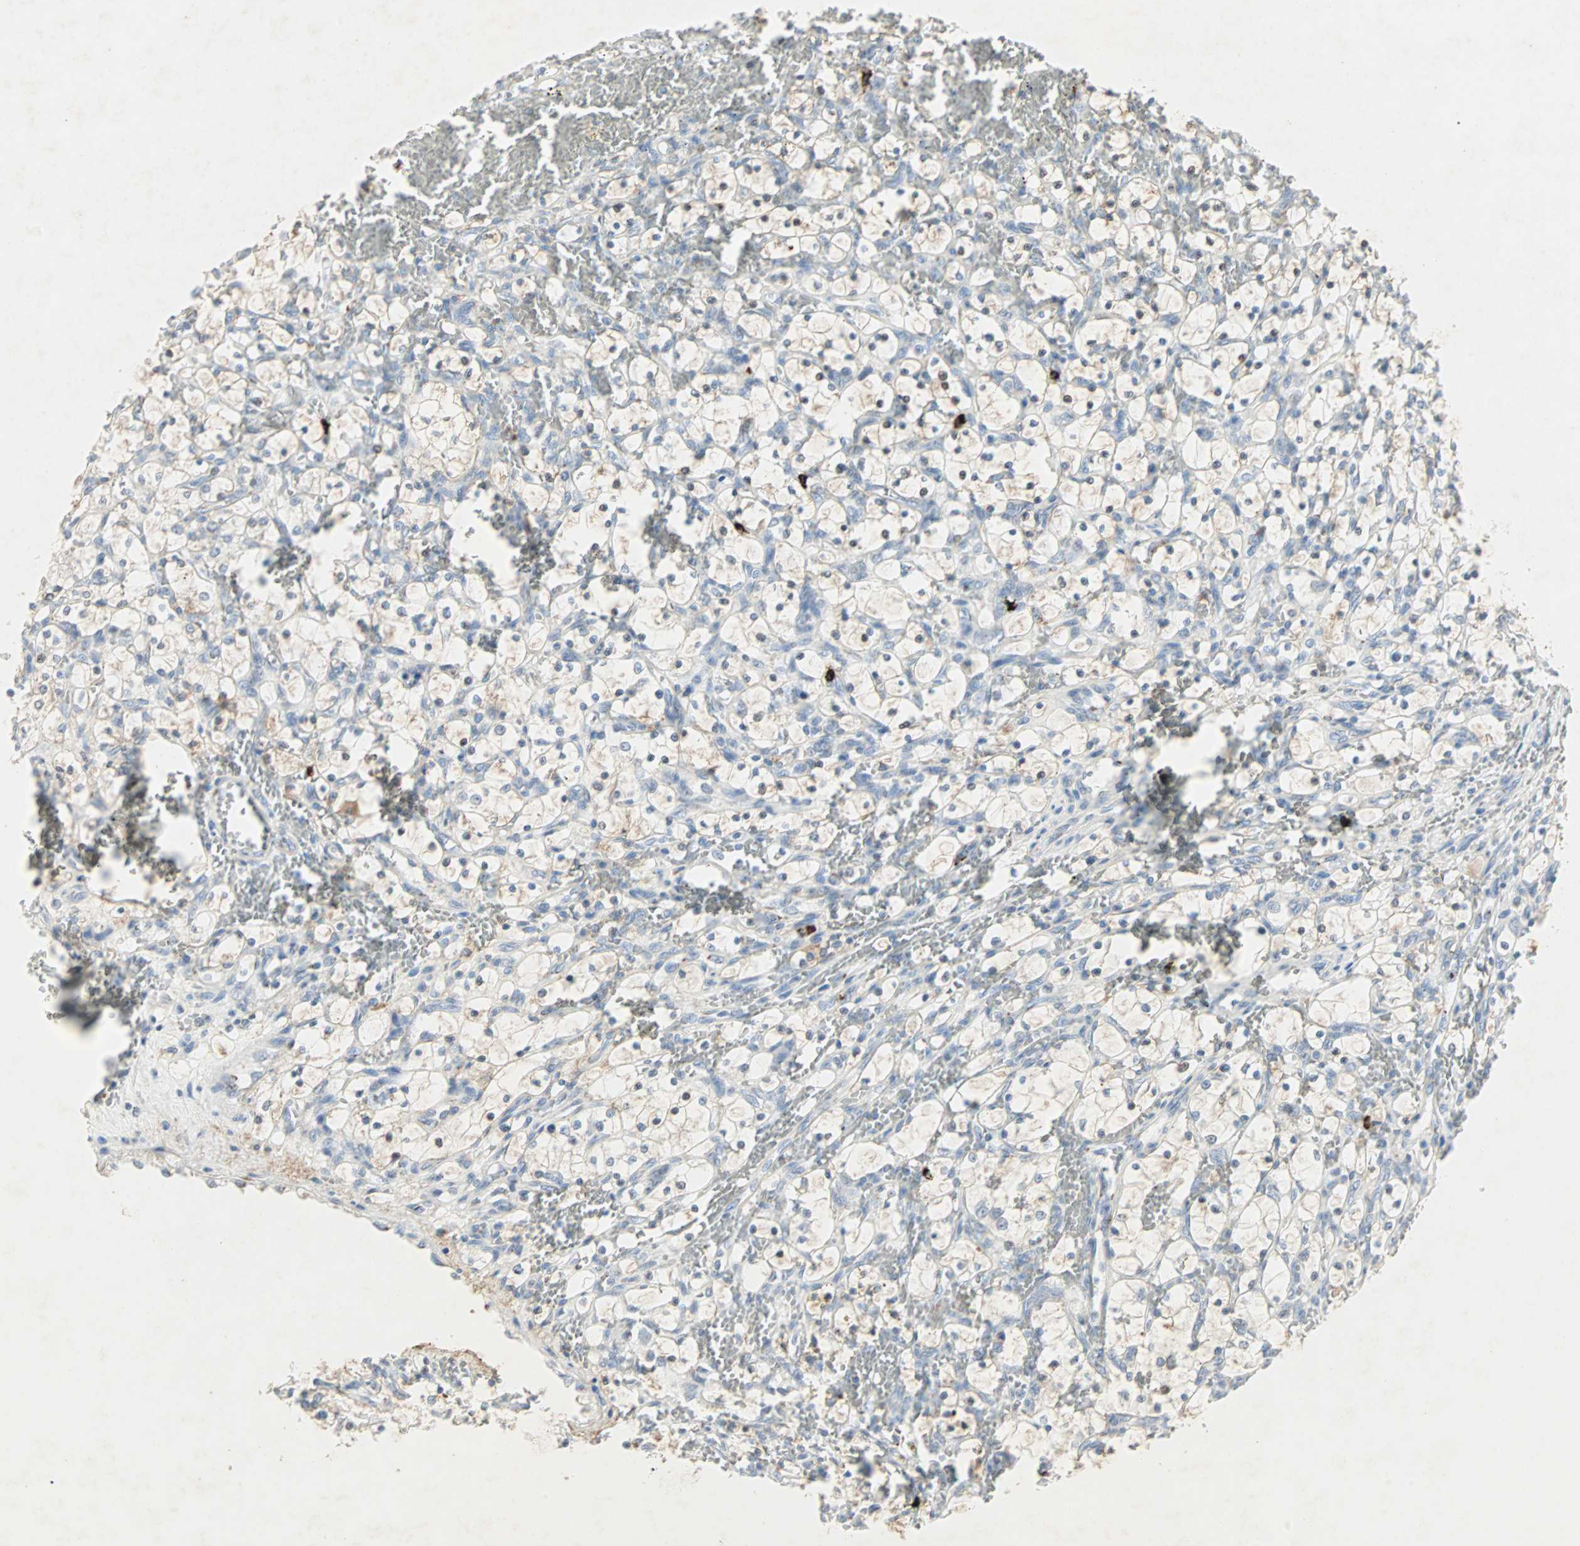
{"staining": {"intensity": "weak", "quantity": "25%-75%", "location": "cytoplasmic/membranous"}, "tissue": "renal cancer", "cell_type": "Tumor cells", "image_type": "cancer", "snomed": [{"axis": "morphology", "description": "Adenocarcinoma, NOS"}, {"axis": "topography", "description": "Kidney"}], "caption": "Renal cancer stained with immunohistochemistry (IHC) demonstrates weak cytoplasmic/membranous positivity in approximately 25%-75% of tumor cells.", "gene": "CEACAM6", "patient": {"sex": "female", "age": 69}}